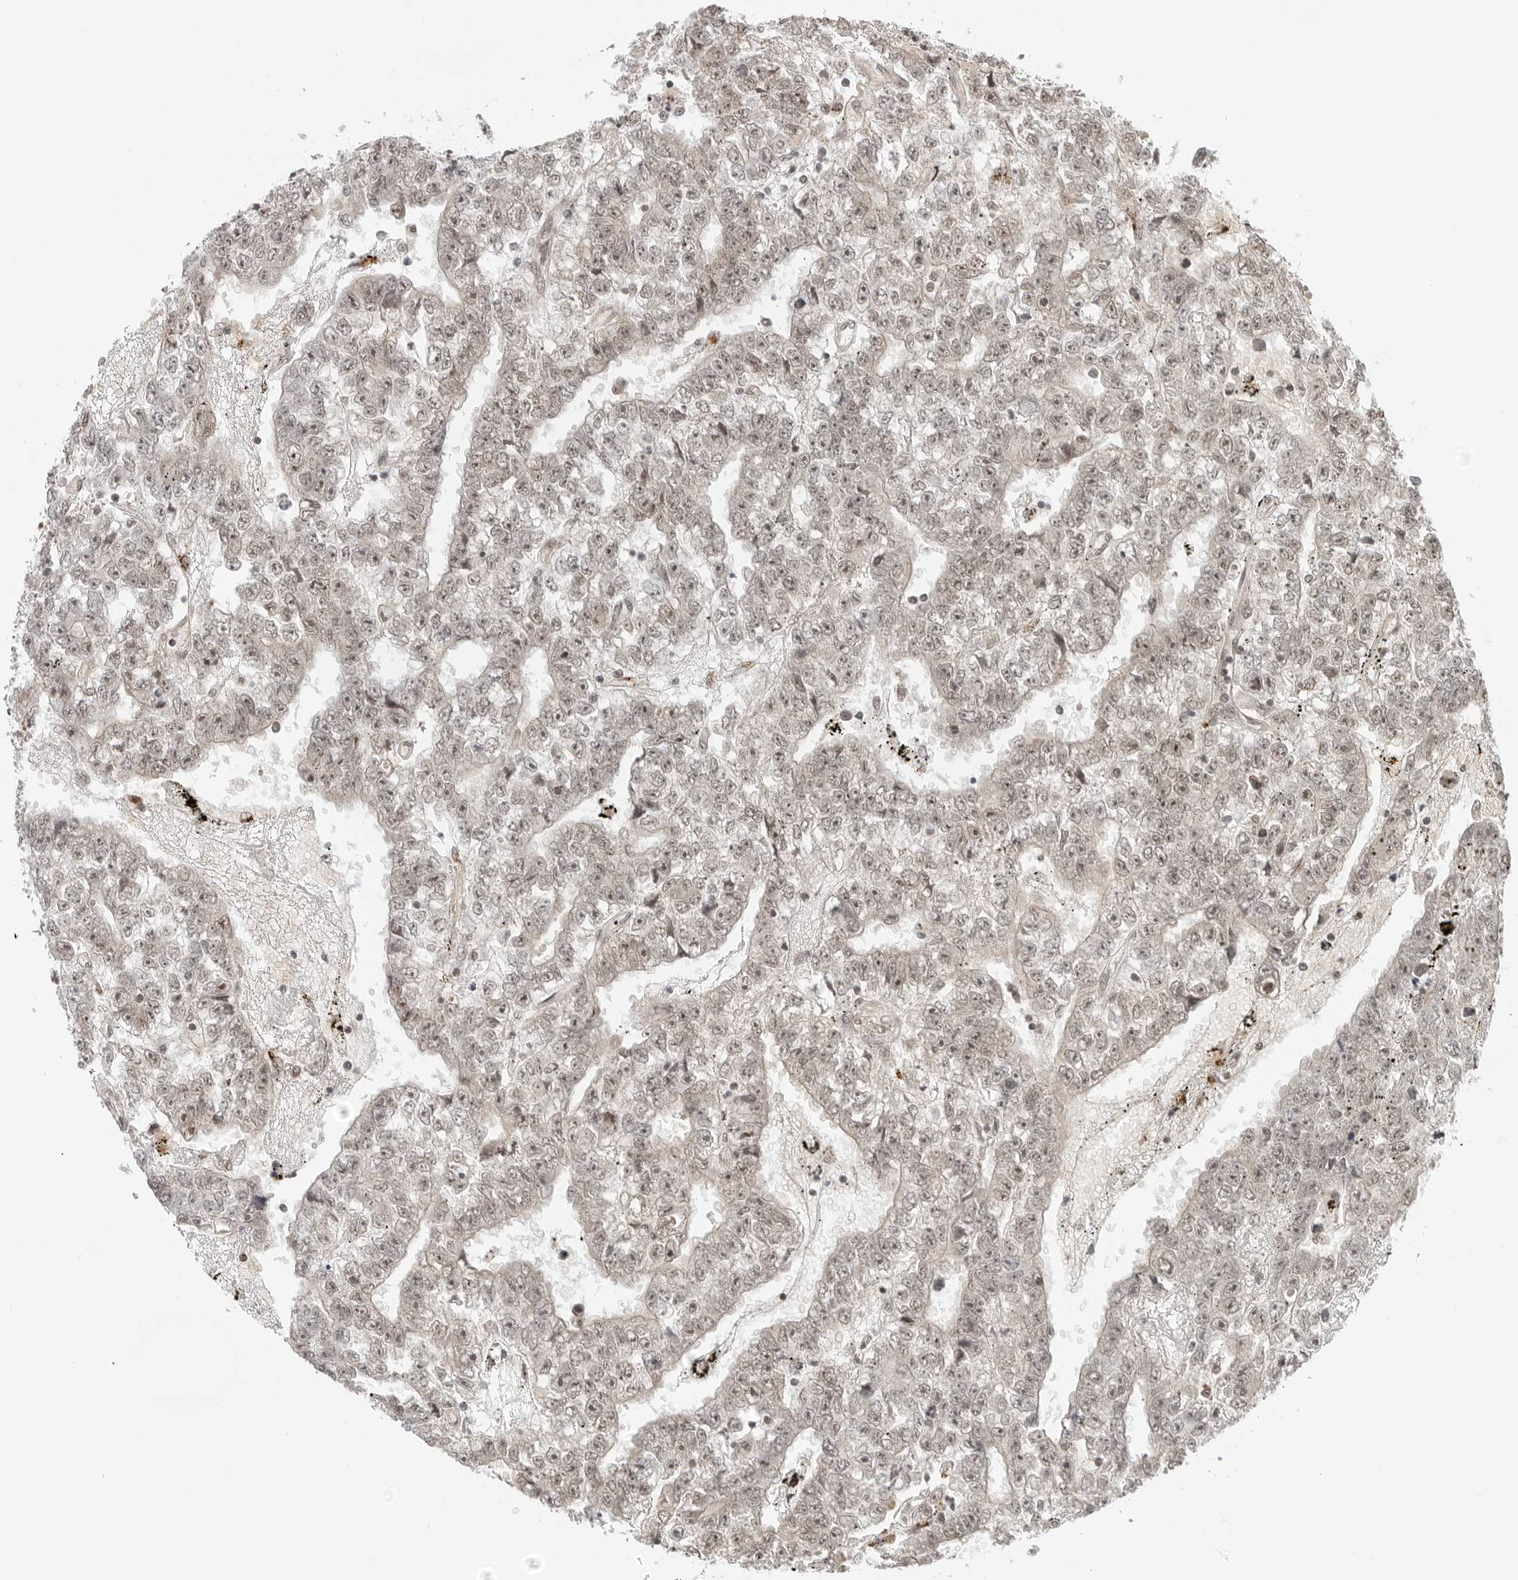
{"staining": {"intensity": "moderate", "quantity": "25%-75%", "location": "nuclear"}, "tissue": "testis cancer", "cell_type": "Tumor cells", "image_type": "cancer", "snomed": [{"axis": "morphology", "description": "Carcinoma, Embryonal, NOS"}, {"axis": "topography", "description": "Testis"}], "caption": "Immunohistochemistry (IHC) image of neoplastic tissue: embryonal carcinoma (testis) stained using IHC demonstrates medium levels of moderate protein expression localized specifically in the nuclear of tumor cells, appearing as a nuclear brown color.", "gene": "TOX4", "patient": {"sex": "male", "age": 25}}